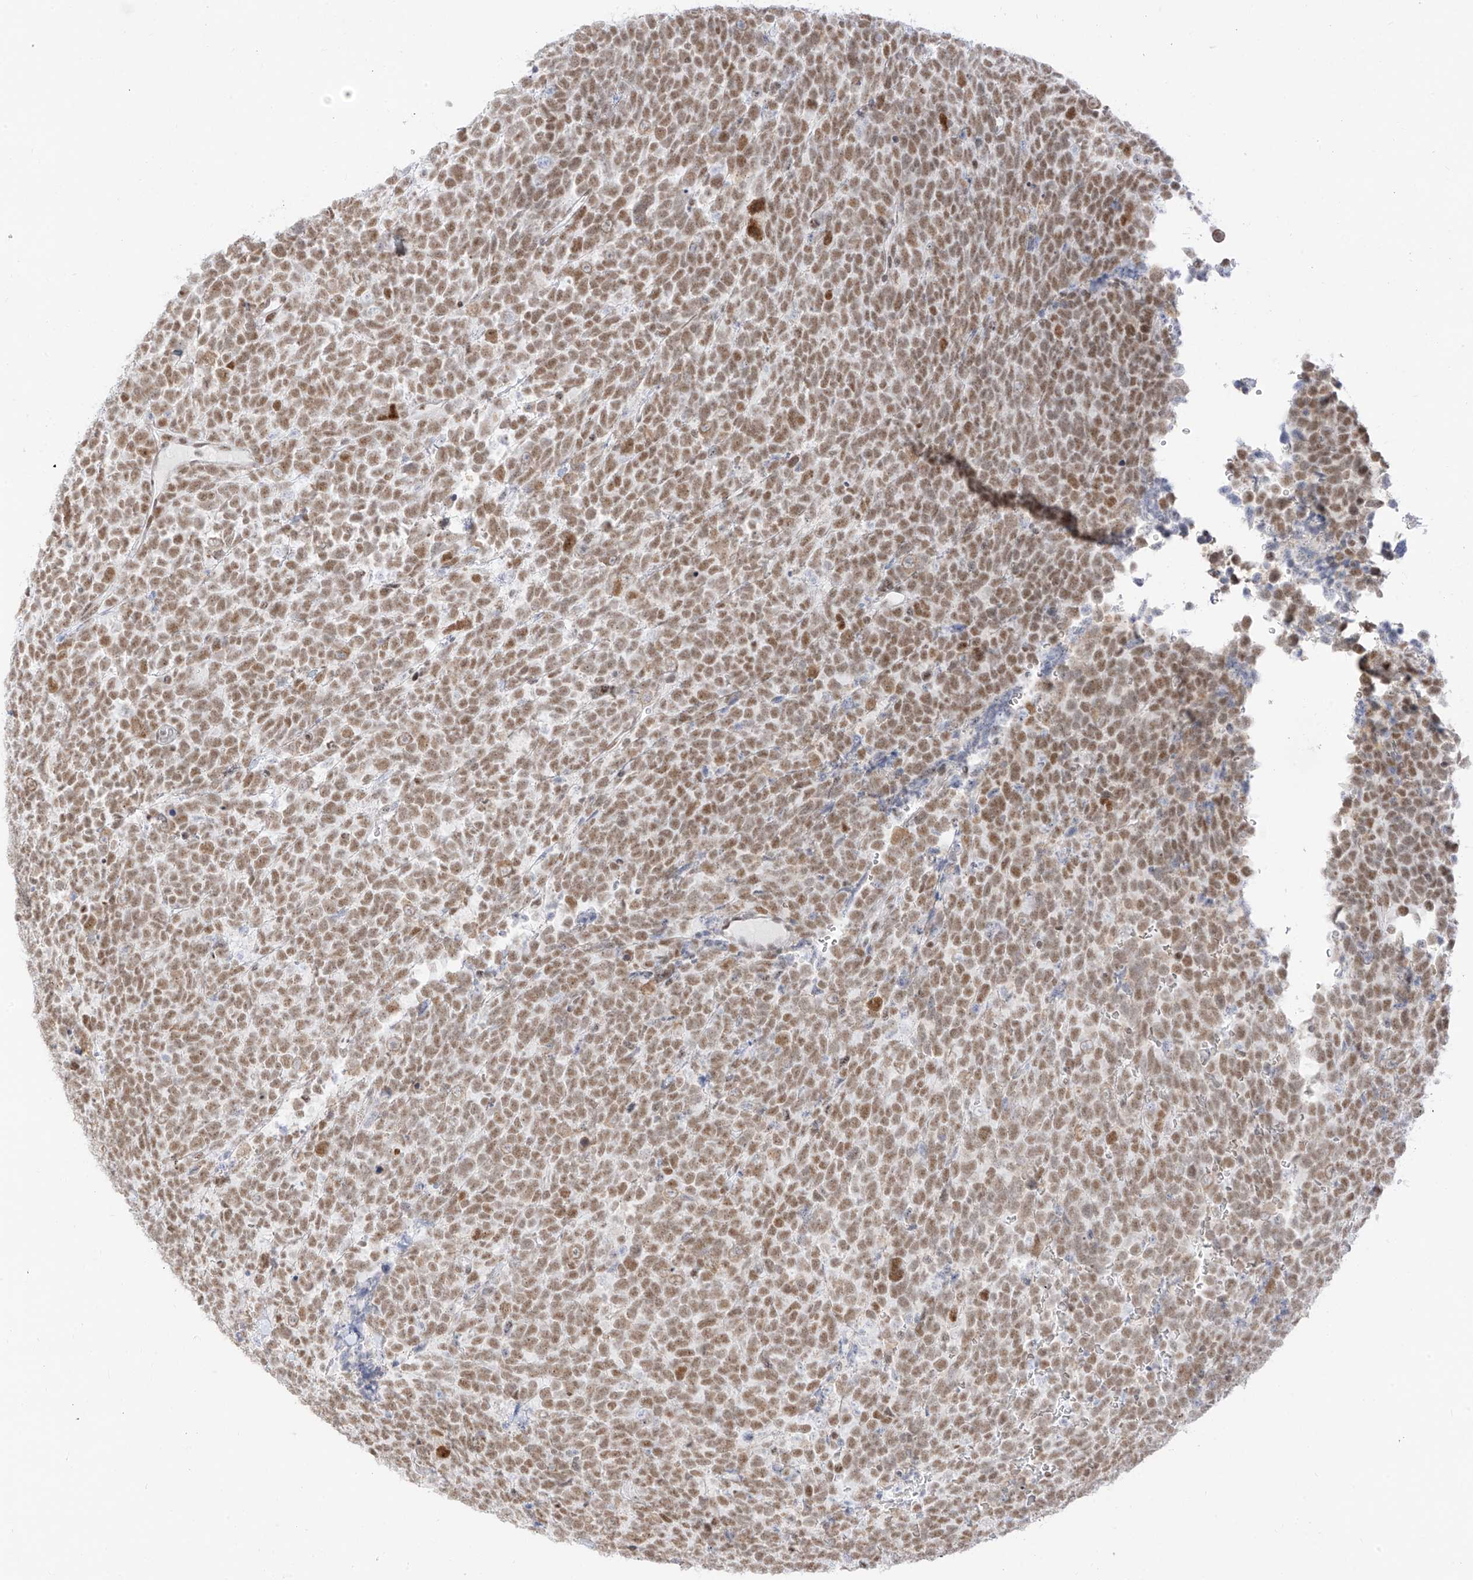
{"staining": {"intensity": "moderate", "quantity": ">75%", "location": "nuclear"}, "tissue": "urothelial cancer", "cell_type": "Tumor cells", "image_type": "cancer", "snomed": [{"axis": "morphology", "description": "Urothelial carcinoma, High grade"}, {"axis": "topography", "description": "Urinary bladder"}], "caption": "High-grade urothelial carcinoma stained with immunohistochemistry (IHC) shows moderate nuclear staining in about >75% of tumor cells.", "gene": "SUPT5H", "patient": {"sex": "female", "age": 82}}